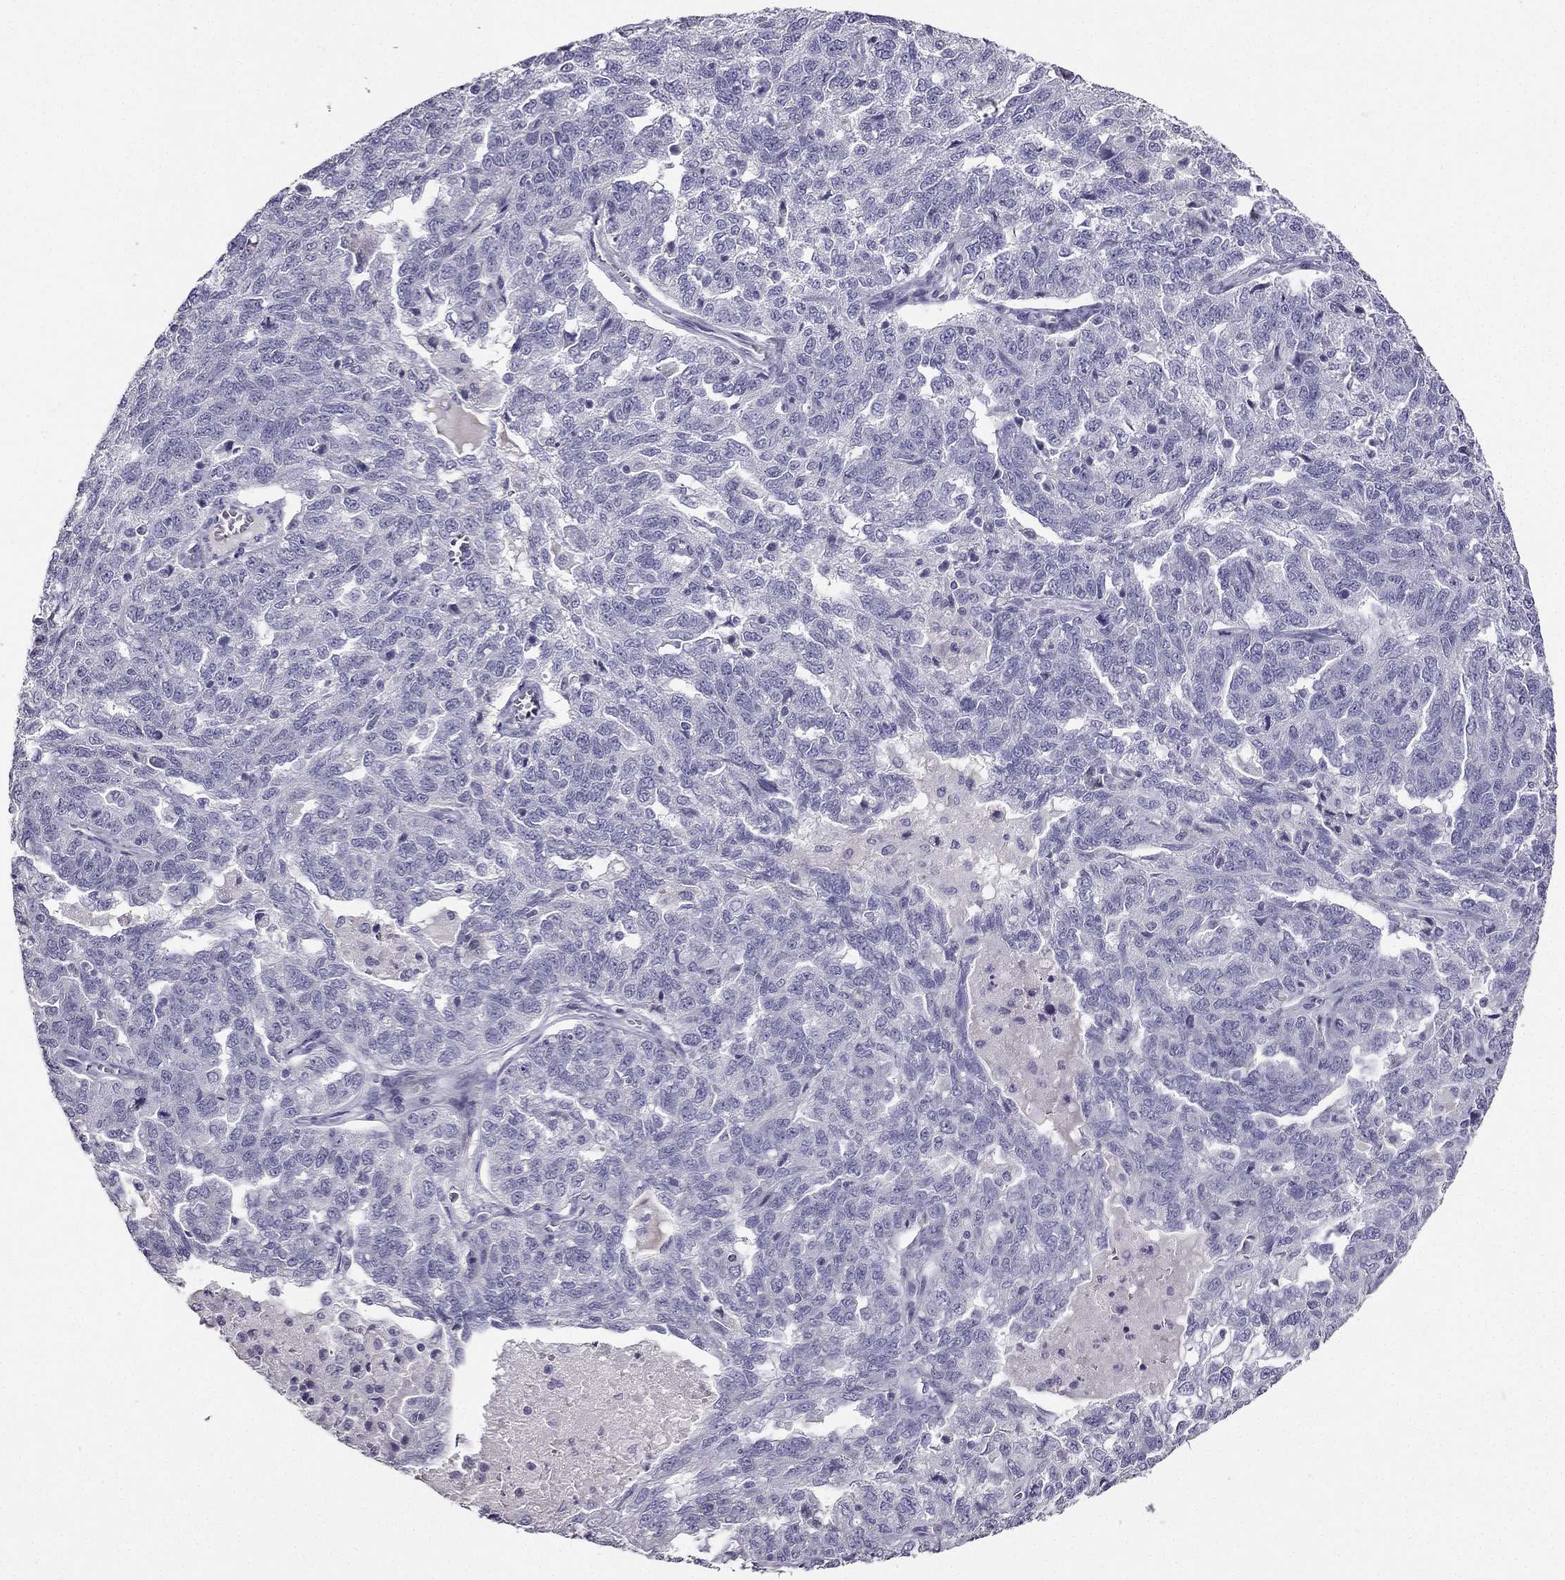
{"staining": {"intensity": "negative", "quantity": "none", "location": "none"}, "tissue": "ovarian cancer", "cell_type": "Tumor cells", "image_type": "cancer", "snomed": [{"axis": "morphology", "description": "Cystadenocarcinoma, serous, NOS"}, {"axis": "topography", "description": "Ovary"}], "caption": "Tumor cells show no significant protein positivity in ovarian serous cystadenocarcinoma. (DAB (3,3'-diaminobenzidine) IHC visualized using brightfield microscopy, high magnification).", "gene": "CALB2", "patient": {"sex": "female", "age": 71}}